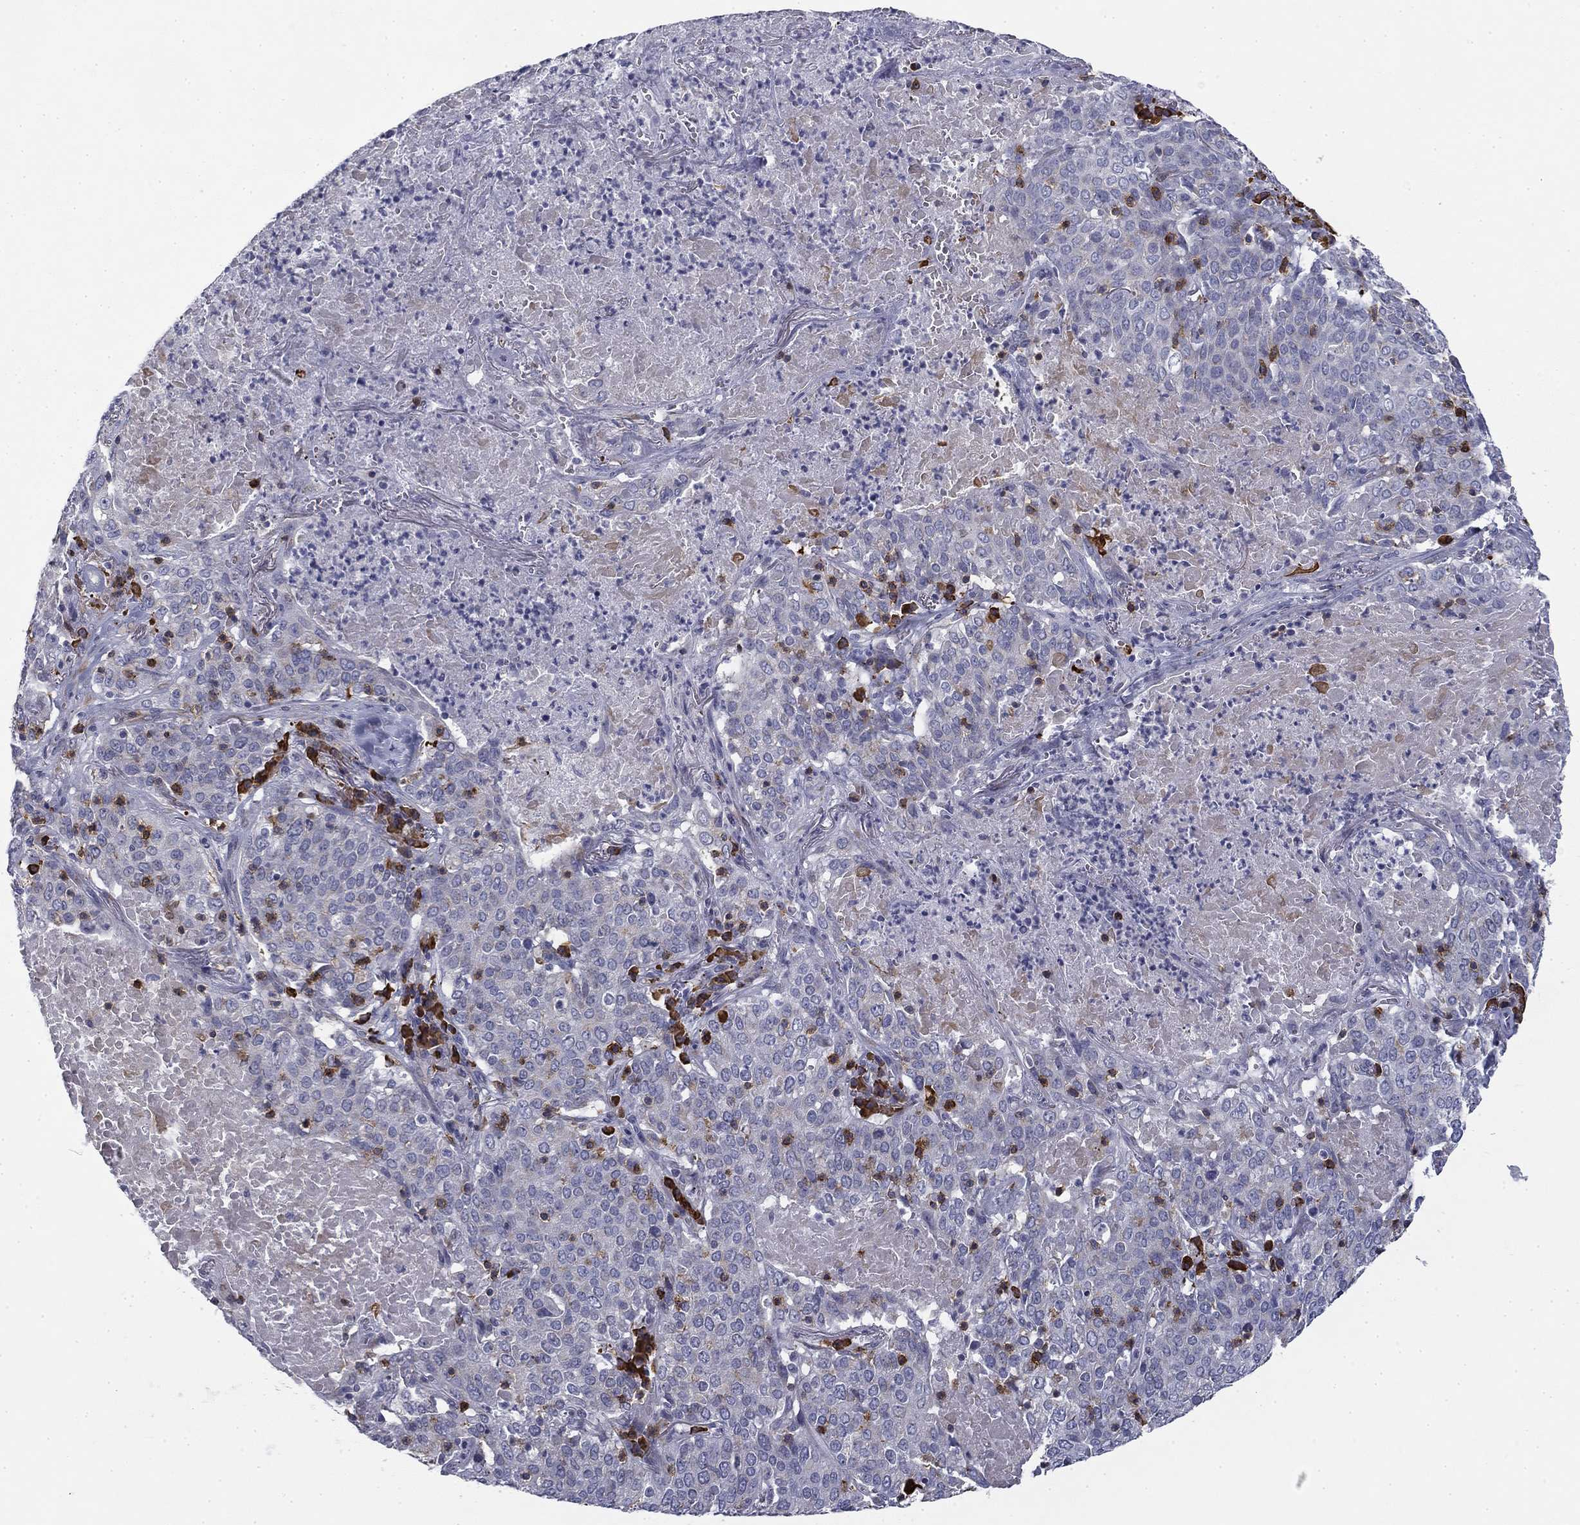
{"staining": {"intensity": "strong", "quantity": "<25%", "location": "cytoplasmic/membranous"}, "tissue": "lung cancer", "cell_type": "Tumor cells", "image_type": "cancer", "snomed": [{"axis": "morphology", "description": "Squamous cell carcinoma, NOS"}, {"axis": "topography", "description": "Lung"}], "caption": "A brown stain shows strong cytoplasmic/membranous positivity of a protein in squamous cell carcinoma (lung) tumor cells.", "gene": "TRAT1", "patient": {"sex": "male", "age": 82}}